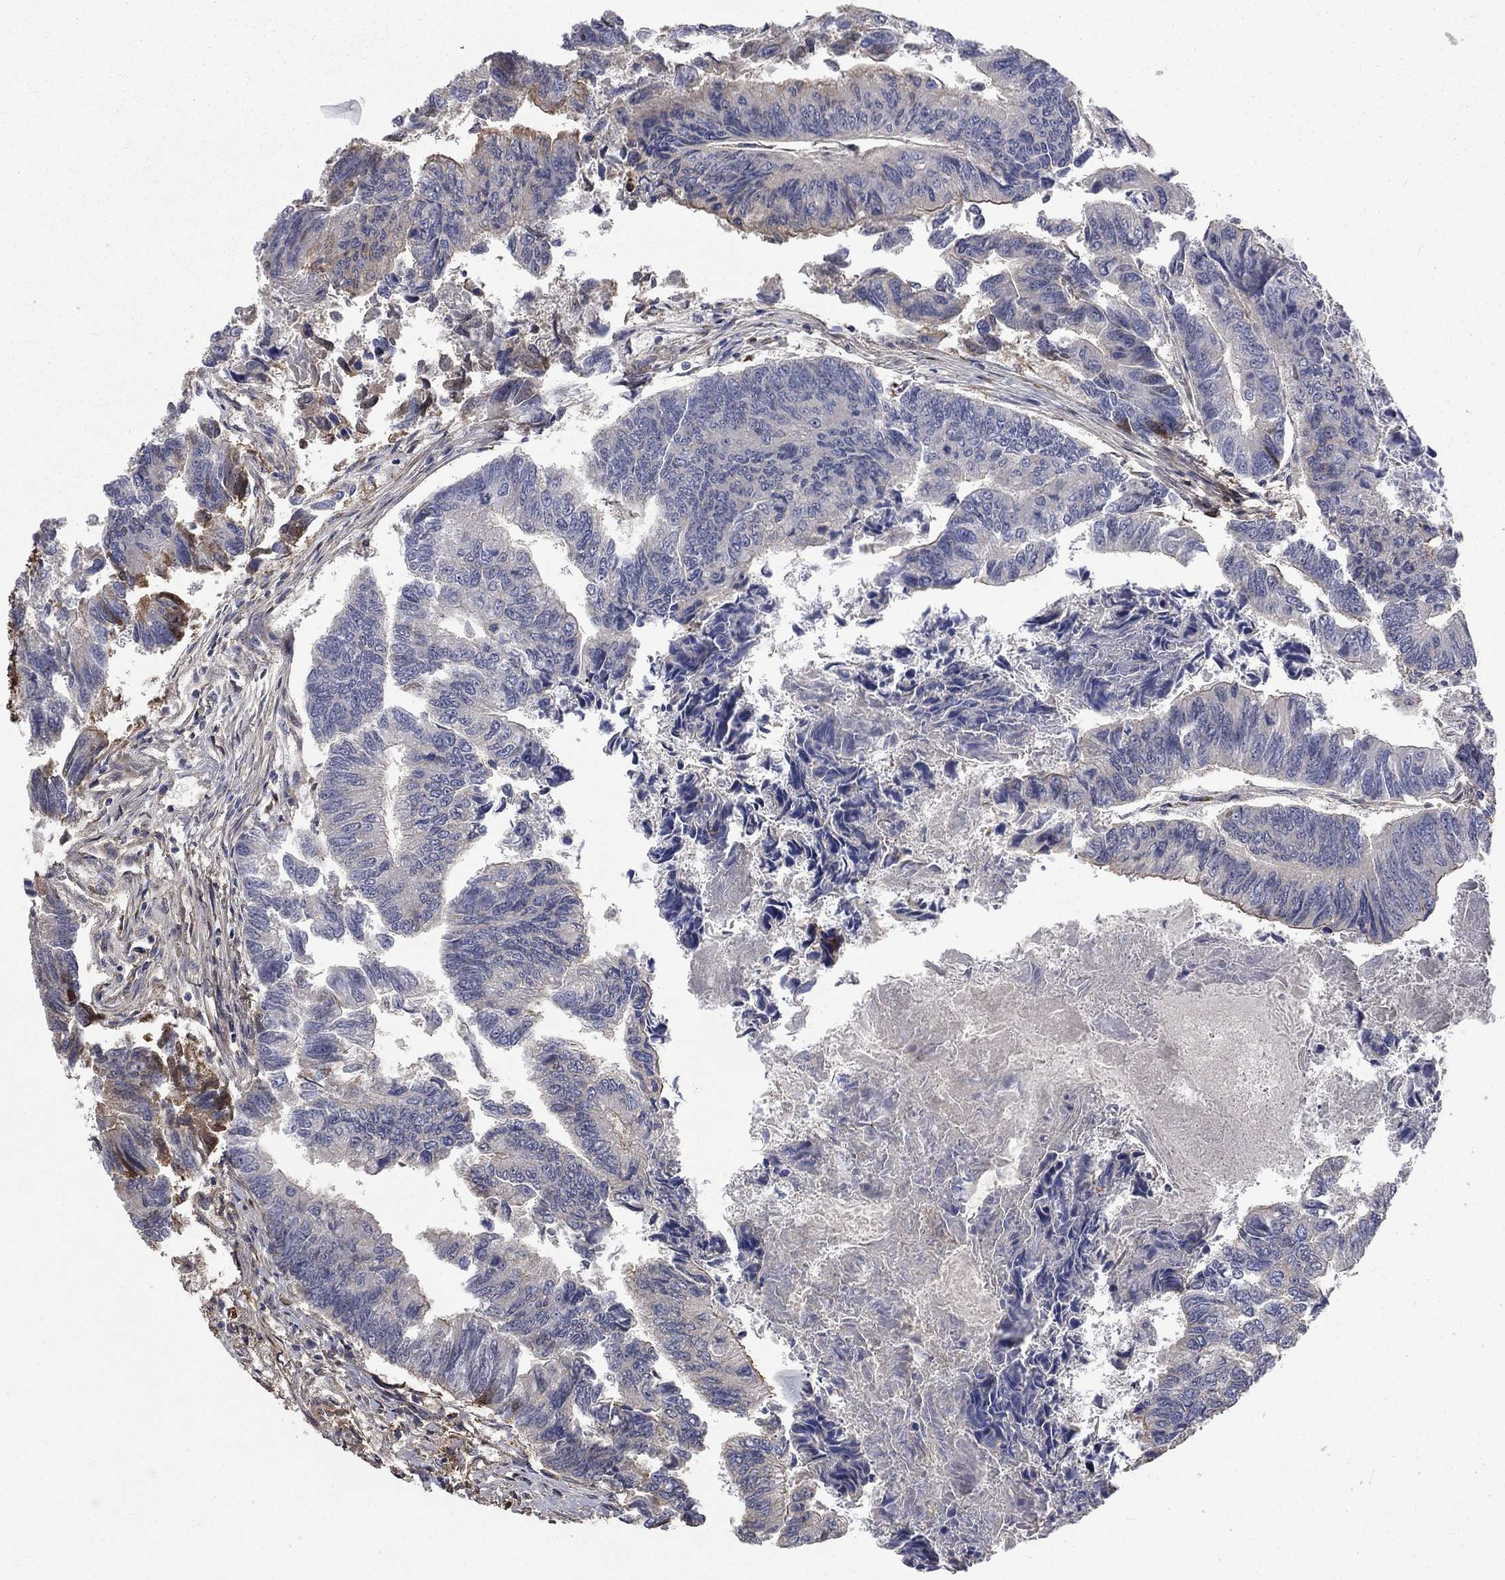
{"staining": {"intensity": "negative", "quantity": "none", "location": "none"}, "tissue": "colorectal cancer", "cell_type": "Tumor cells", "image_type": "cancer", "snomed": [{"axis": "morphology", "description": "Adenocarcinoma, NOS"}, {"axis": "topography", "description": "Colon"}], "caption": "This is a photomicrograph of immunohistochemistry (IHC) staining of colorectal cancer (adenocarcinoma), which shows no positivity in tumor cells. (Stains: DAB immunohistochemistry (IHC) with hematoxylin counter stain, Microscopy: brightfield microscopy at high magnification).", "gene": "VCAN", "patient": {"sex": "female", "age": 65}}